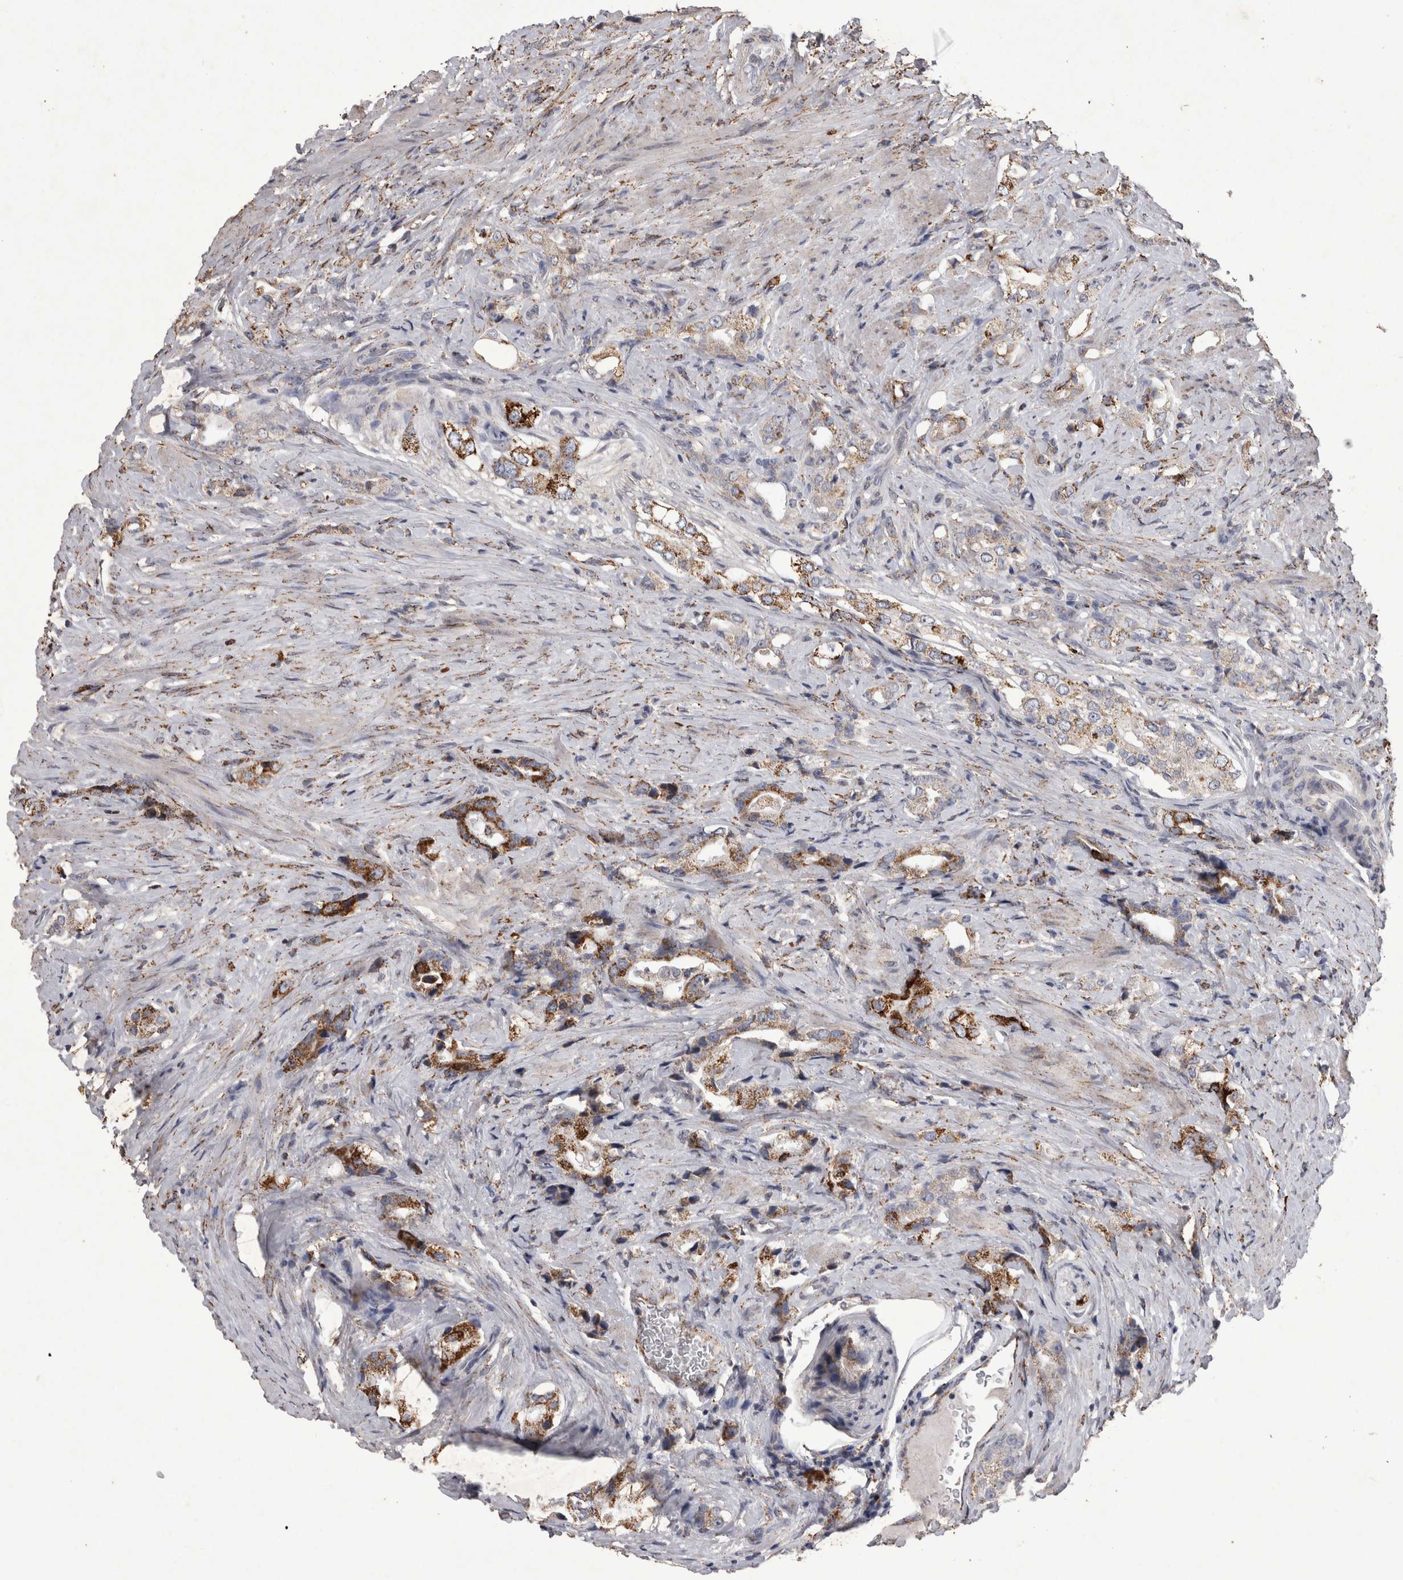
{"staining": {"intensity": "moderate", "quantity": ">75%", "location": "cytoplasmic/membranous"}, "tissue": "prostate cancer", "cell_type": "Tumor cells", "image_type": "cancer", "snomed": [{"axis": "morphology", "description": "Adenocarcinoma, High grade"}, {"axis": "topography", "description": "Prostate"}], "caption": "Protein analysis of prostate cancer tissue displays moderate cytoplasmic/membranous staining in approximately >75% of tumor cells.", "gene": "DKK3", "patient": {"sex": "male", "age": 63}}